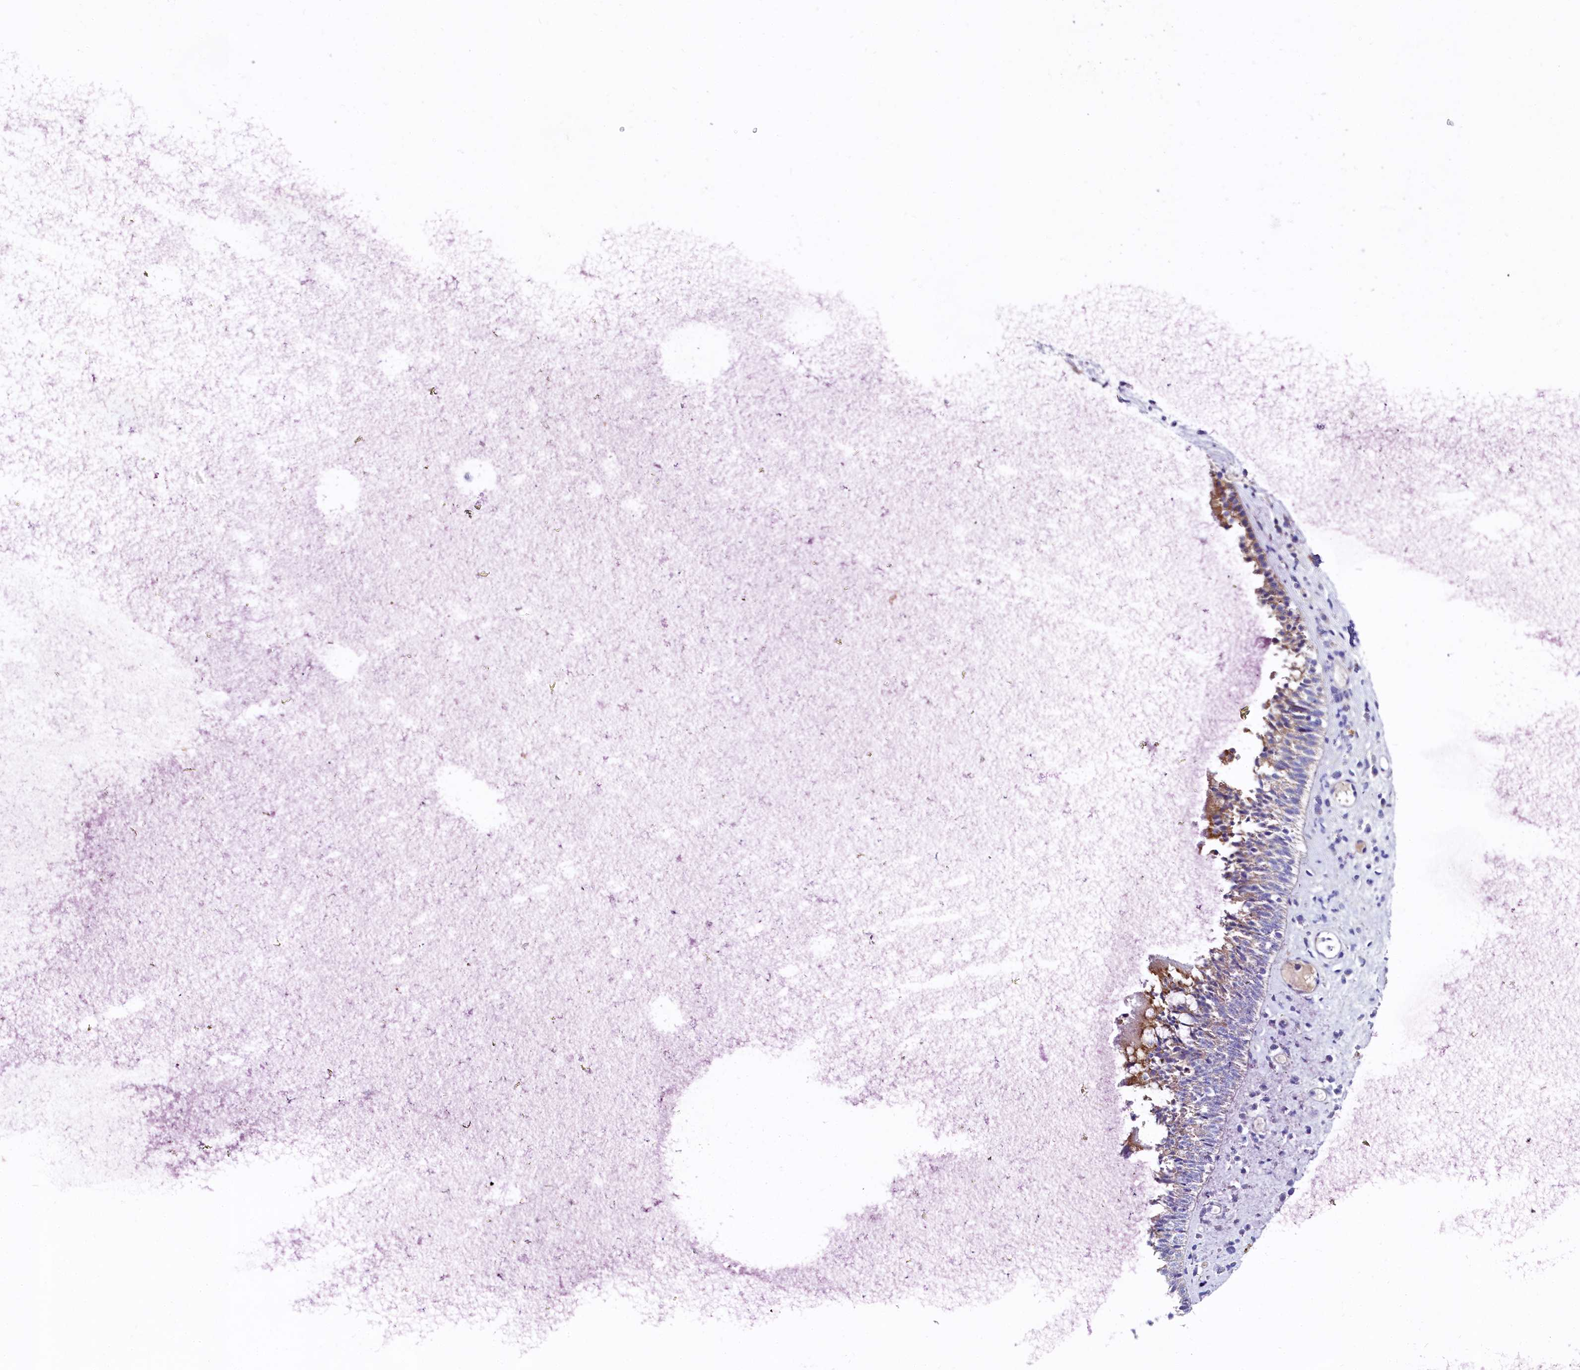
{"staining": {"intensity": "moderate", "quantity": ">75%", "location": "cytoplasmic/membranous"}, "tissue": "nasopharynx", "cell_type": "Respiratory epithelial cells", "image_type": "normal", "snomed": [{"axis": "morphology", "description": "Normal tissue, NOS"}, {"axis": "morphology", "description": "Inflammation, NOS"}, {"axis": "morphology", "description": "Malignant melanoma, Metastatic site"}, {"axis": "topography", "description": "Nasopharynx"}], "caption": "A brown stain labels moderate cytoplasmic/membranous staining of a protein in respiratory epithelial cells of normal nasopharynx.", "gene": "QARS1", "patient": {"sex": "male", "age": 70}}